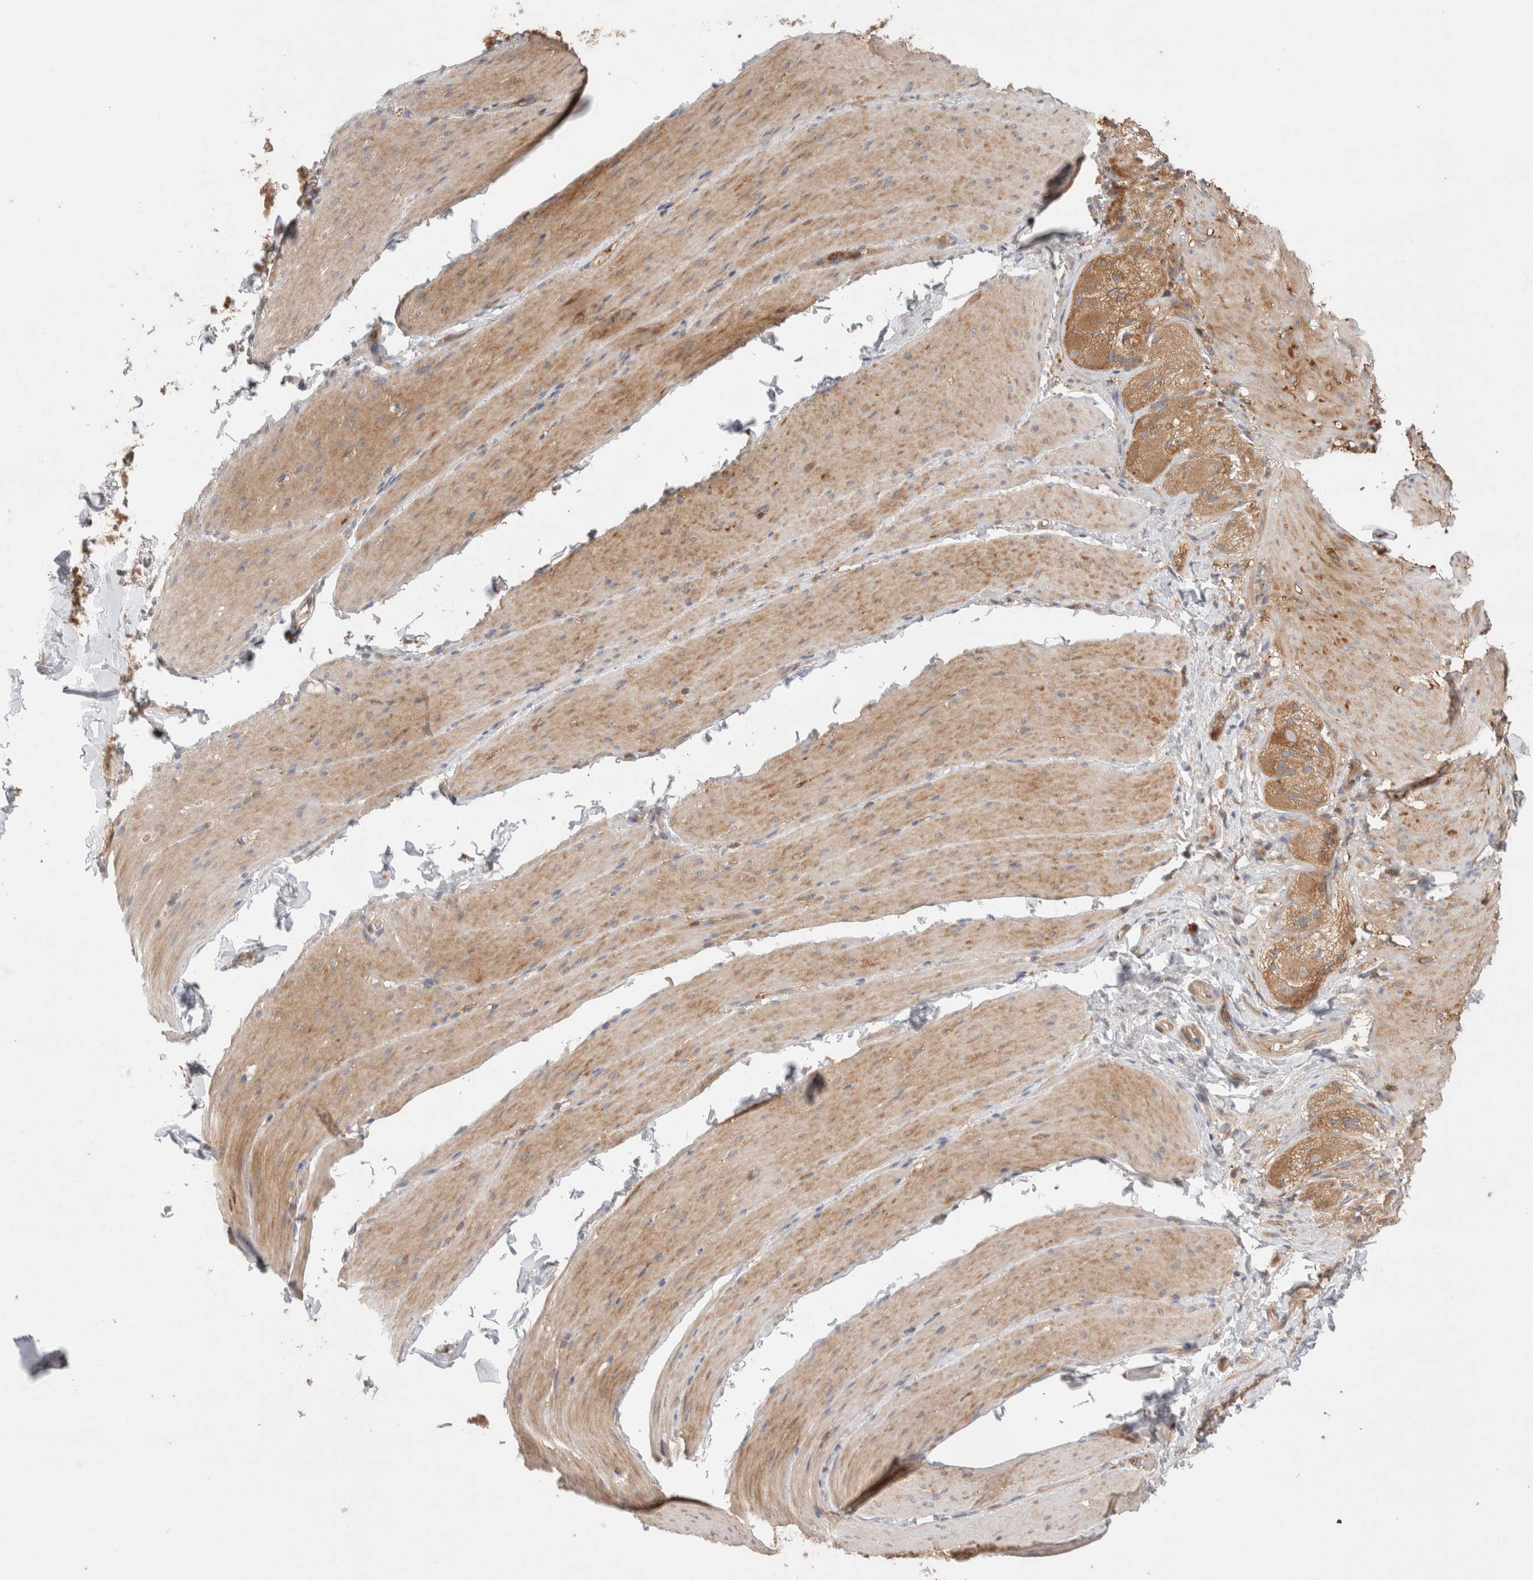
{"staining": {"intensity": "weak", "quantity": ">75%", "location": "cytoplasmic/membranous"}, "tissue": "smooth muscle", "cell_type": "Smooth muscle cells", "image_type": "normal", "snomed": [{"axis": "morphology", "description": "Normal tissue, NOS"}, {"axis": "topography", "description": "Smooth muscle"}, {"axis": "topography", "description": "Small intestine"}], "caption": "Unremarkable smooth muscle was stained to show a protein in brown. There is low levels of weak cytoplasmic/membranous expression in approximately >75% of smooth muscle cells.", "gene": "KLHL14", "patient": {"sex": "female", "age": 84}}